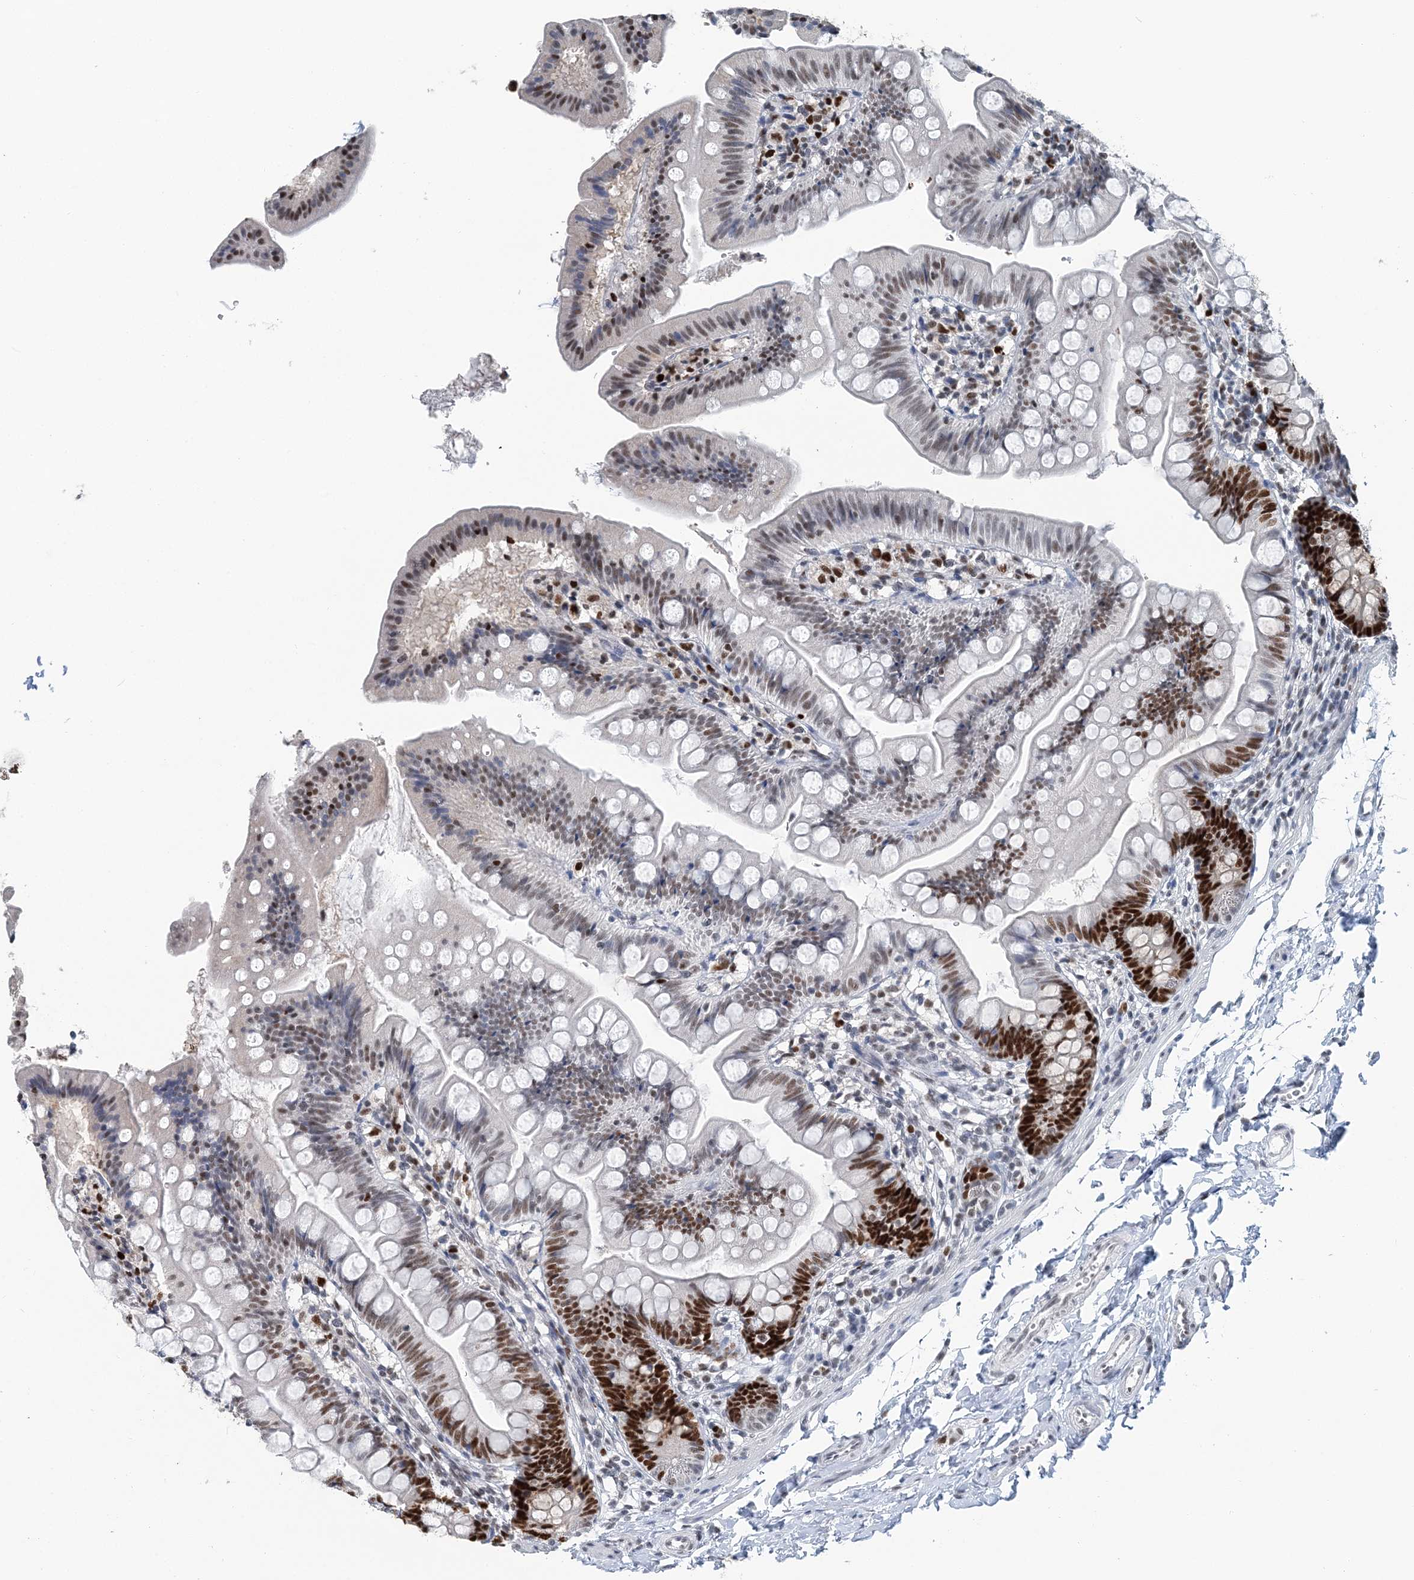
{"staining": {"intensity": "strong", "quantity": "25%-75%", "location": "nuclear"}, "tissue": "small intestine", "cell_type": "Glandular cells", "image_type": "normal", "snomed": [{"axis": "morphology", "description": "Normal tissue, NOS"}, {"axis": "topography", "description": "Small intestine"}], "caption": "Small intestine was stained to show a protein in brown. There is high levels of strong nuclear positivity in about 25%-75% of glandular cells. Using DAB (3,3'-diaminobenzidine) (brown) and hematoxylin (blue) stains, captured at high magnification using brightfield microscopy.", "gene": "HAT1", "patient": {"sex": "male", "age": 7}}